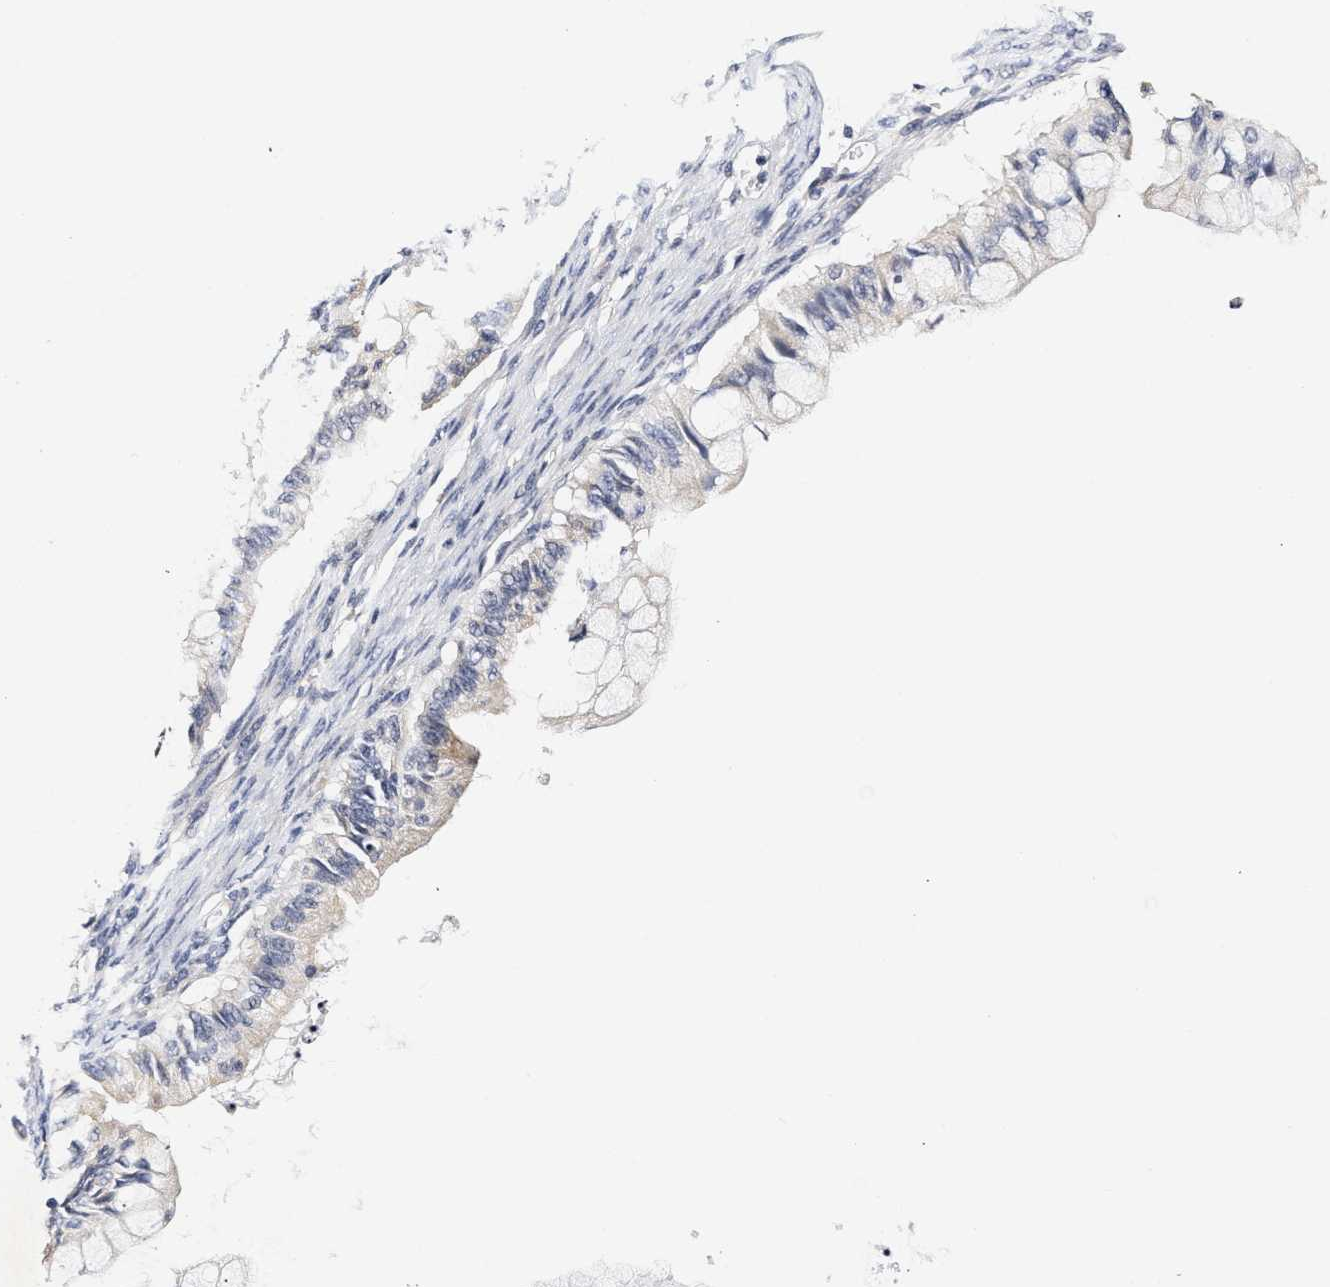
{"staining": {"intensity": "negative", "quantity": "none", "location": "none"}, "tissue": "ovarian cancer", "cell_type": "Tumor cells", "image_type": "cancer", "snomed": [{"axis": "morphology", "description": "Cystadenocarcinoma, mucinous, NOS"}, {"axis": "topography", "description": "Ovary"}], "caption": "Mucinous cystadenocarcinoma (ovarian) was stained to show a protein in brown. There is no significant positivity in tumor cells.", "gene": "RINT1", "patient": {"sex": "female", "age": 57}}